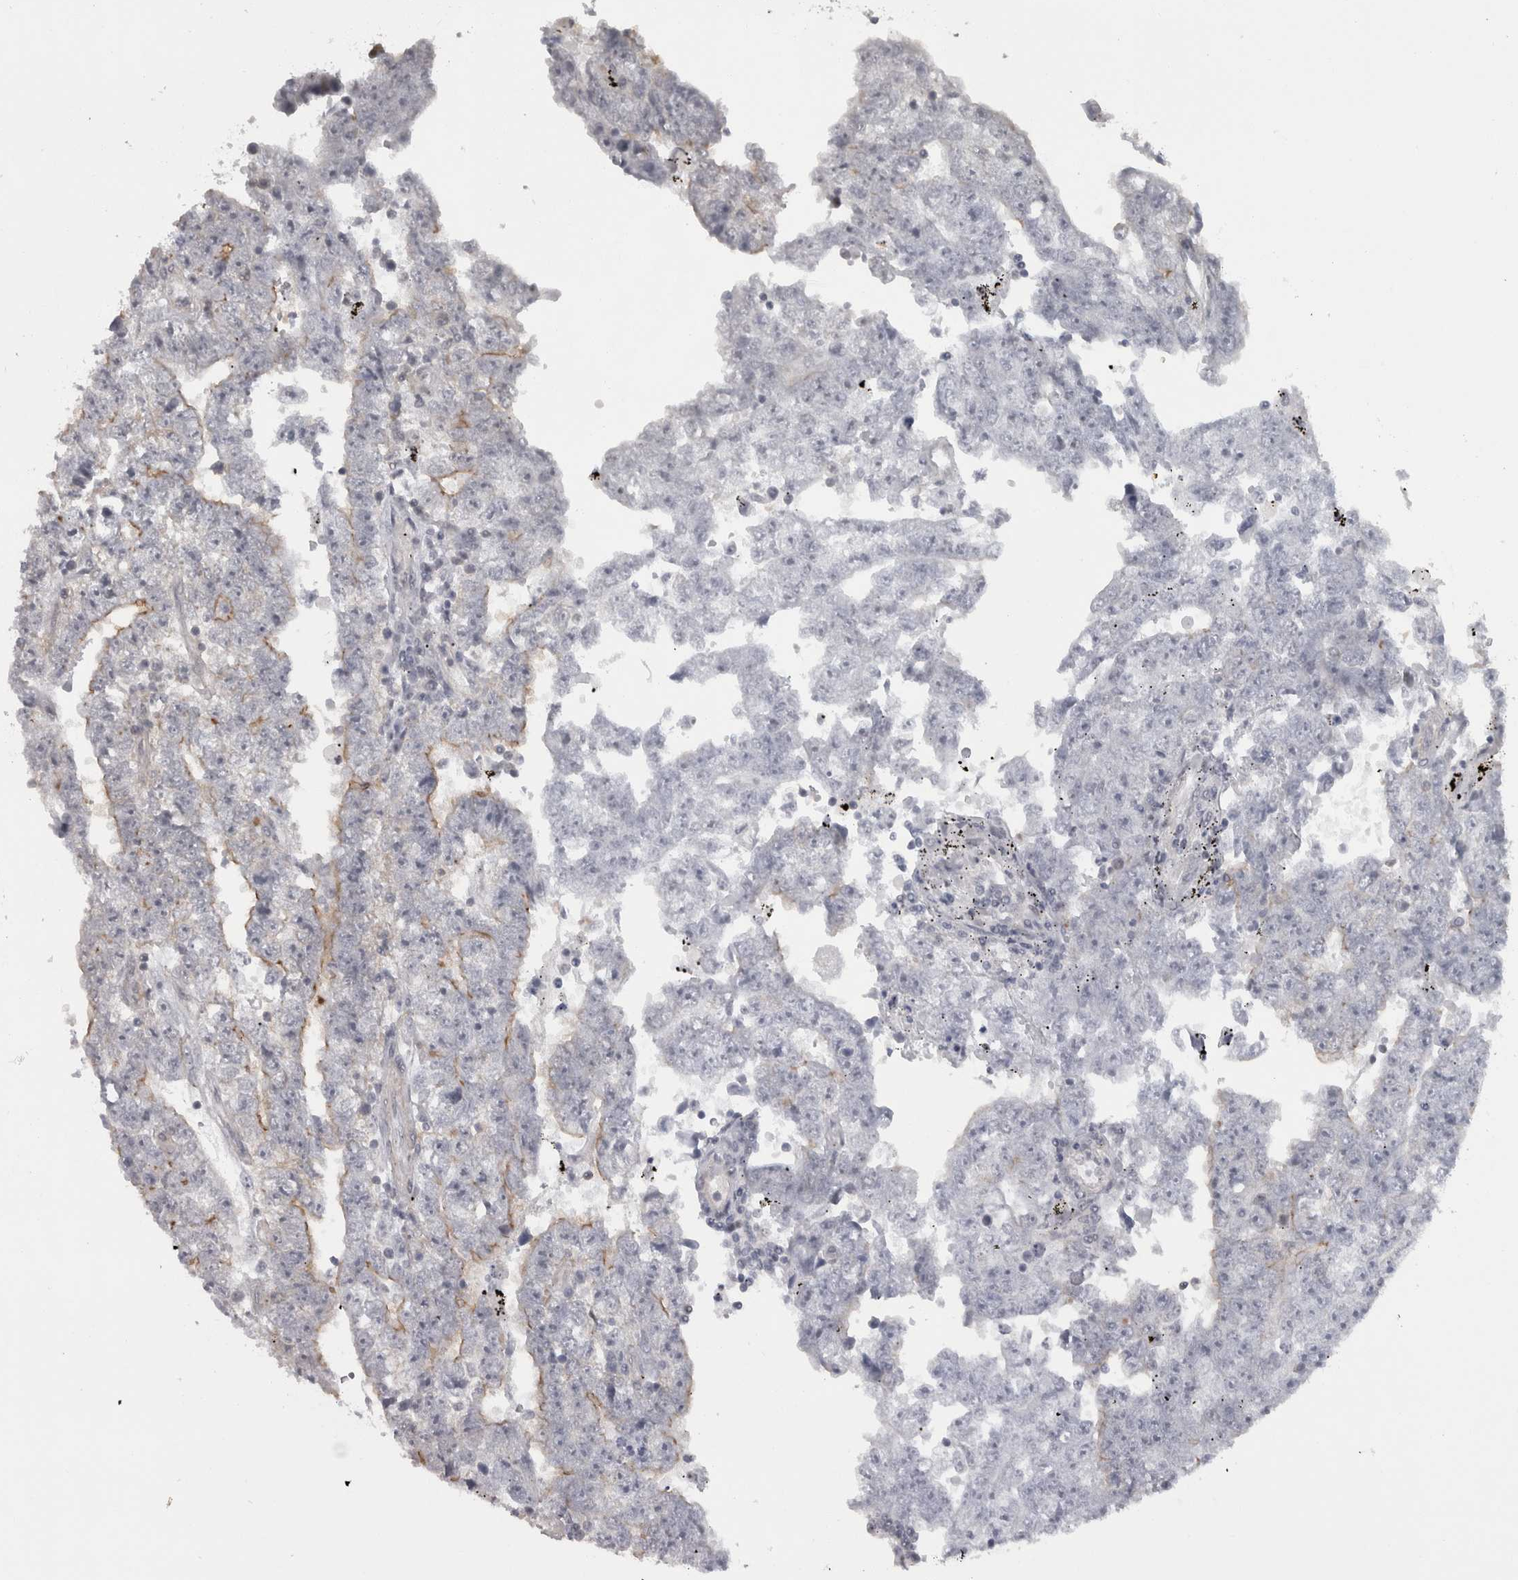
{"staining": {"intensity": "moderate", "quantity": "<25%", "location": "cytoplasmic/membranous"}, "tissue": "testis cancer", "cell_type": "Tumor cells", "image_type": "cancer", "snomed": [{"axis": "morphology", "description": "Carcinoma, Embryonal, NOS"}, {"axis": "topography", "description": "Testis"}], "caption": "Moderate cytoplasmic/membranous protein expression is appreciated in about <25% of tumor cells in testis cancer (embryonal carcinoma).", "gene": "PPP1R12B", "patient": {"sex": "male", "age": 25}}